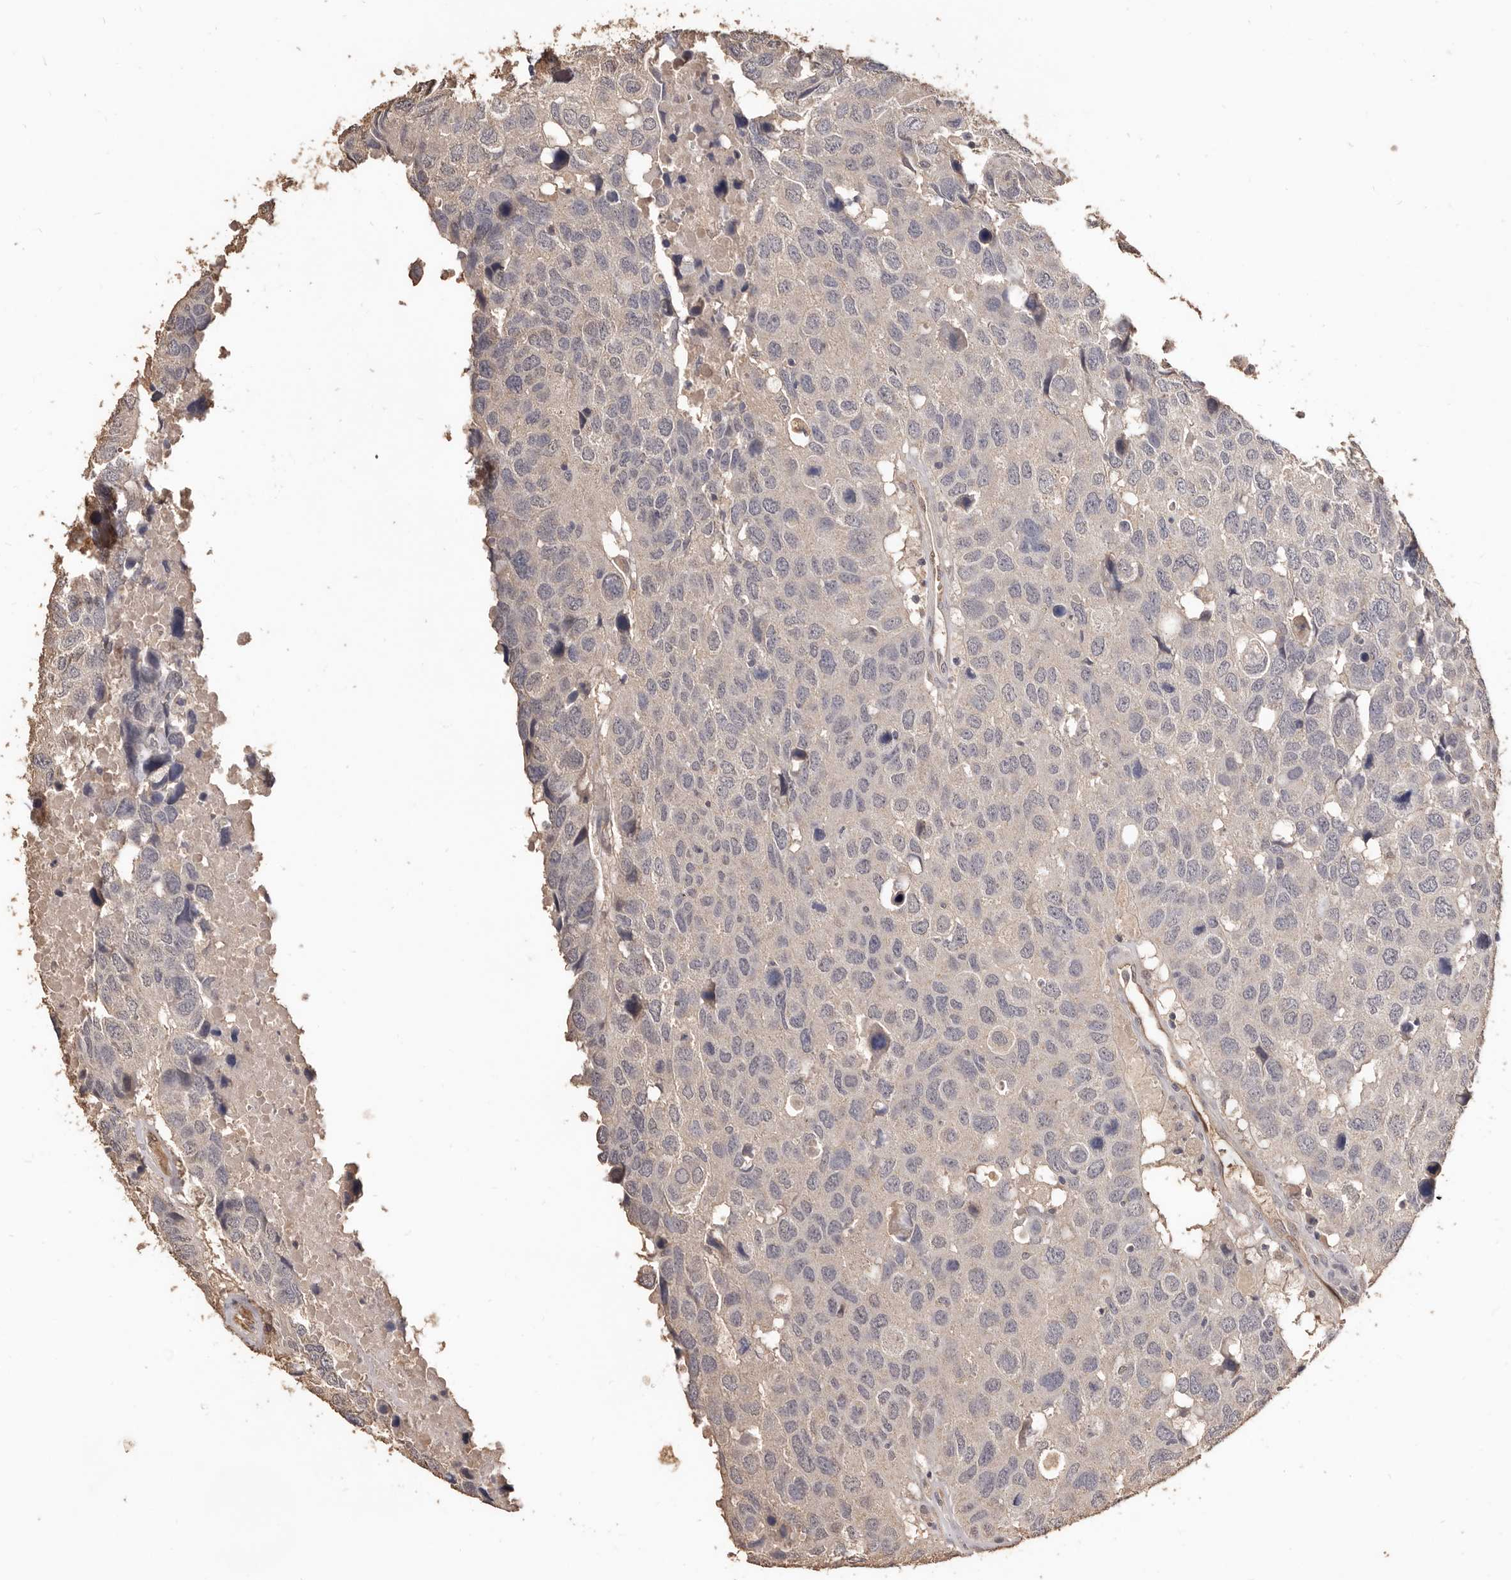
{"staining": {"intensity": "negative", "quantity": "none", "location": "none"}, "tissue": "head and neck cancer", "cell_type": "Tumor cells", "image_type": "cancer", "snomed": [{"axis": "morphology", "description": "Squamous cell carcinoma, NOS"}, {"axis": "topography", "description": "Head-Neck"}], "caption": "Head and neck cancer (squamous cell carcinoma) stained for a protein using IHC exhibits no positivity tumor cells.", "gene": "INAVA", "patient": {"sex": "male", "age": 66}}